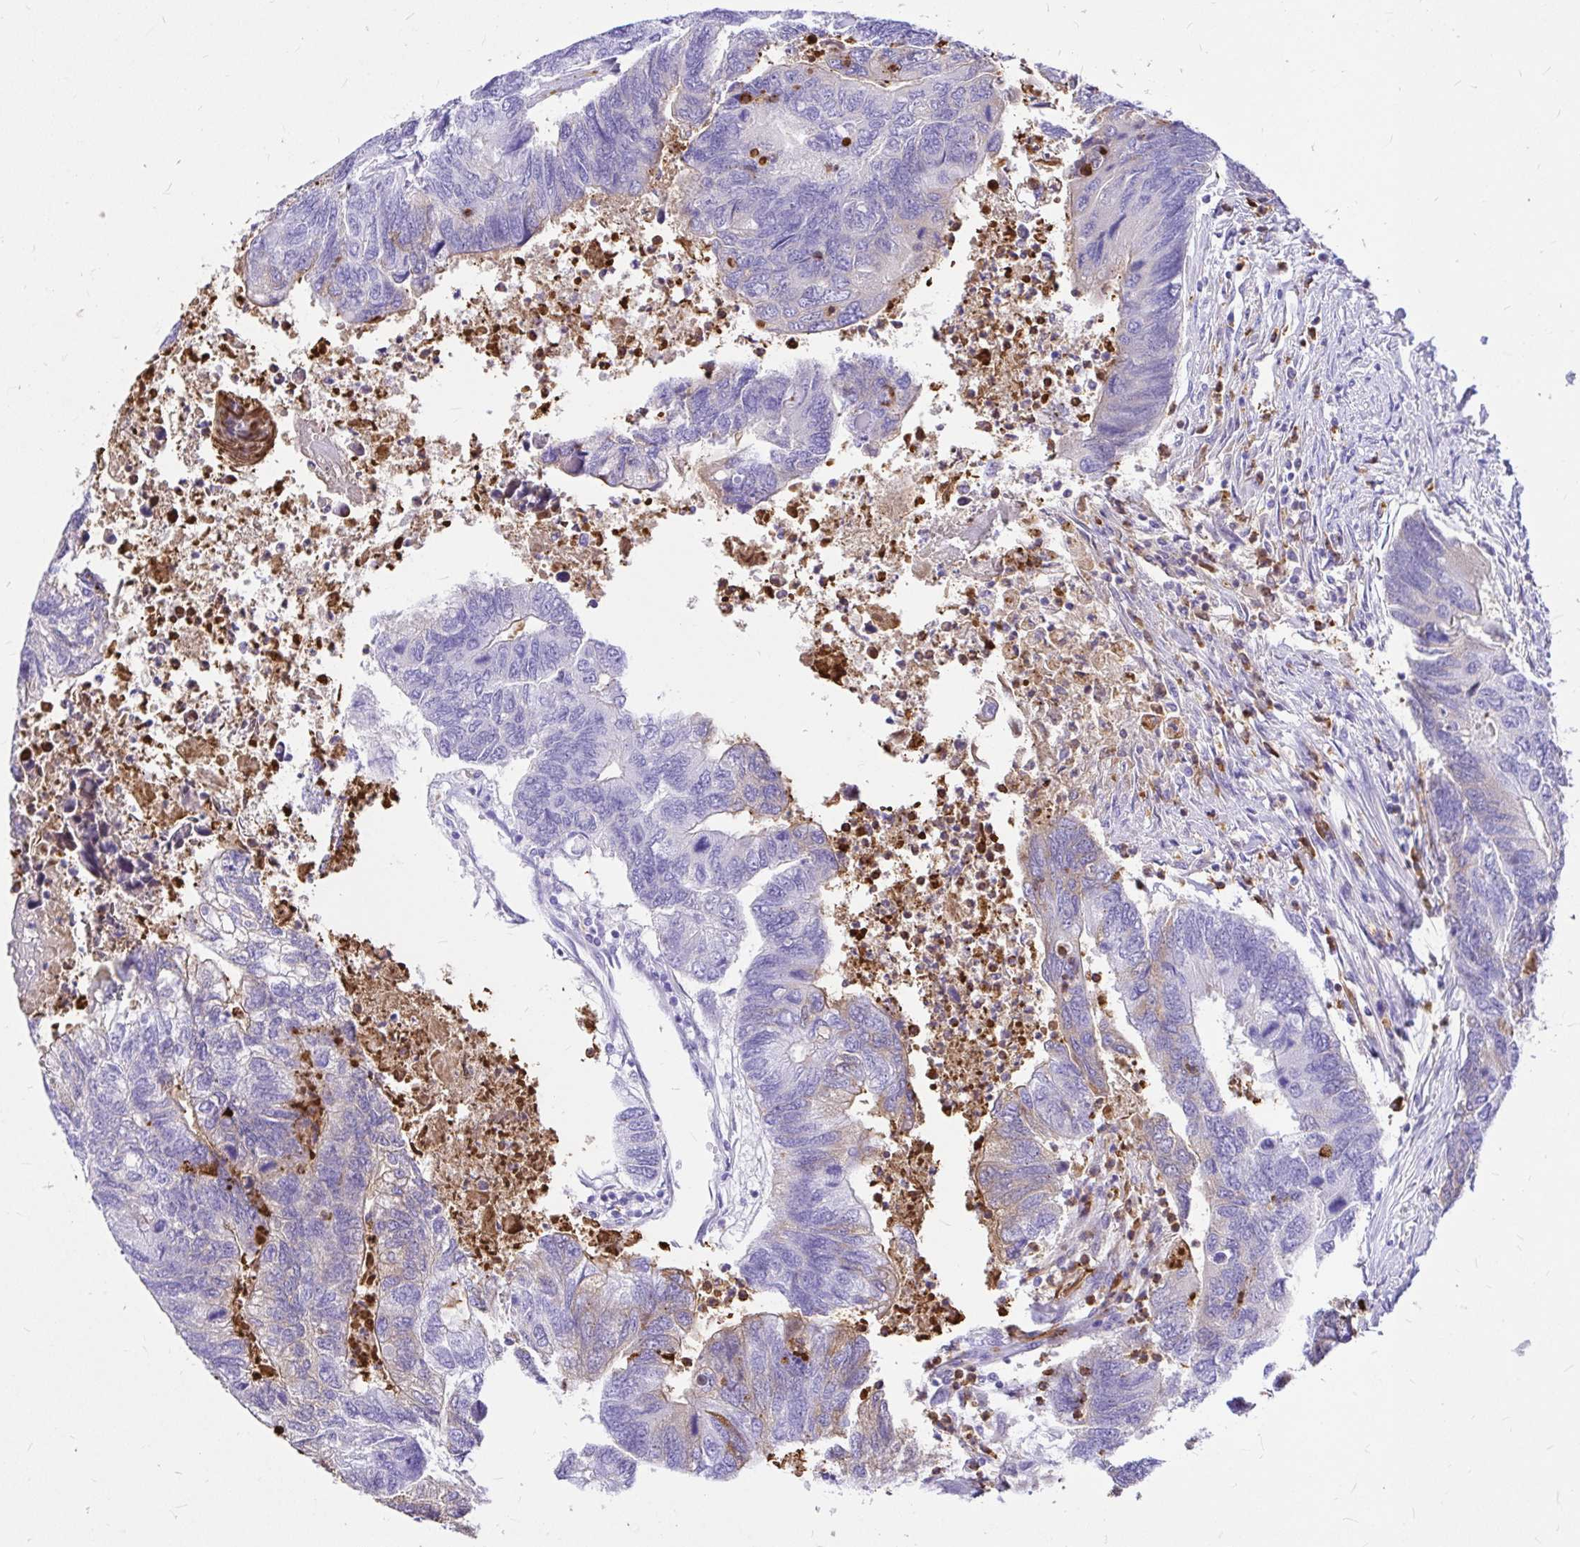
{"staining": {"intensity": "weak", "quantity": "<25%", "location": "cytoplasmic/membranous"}, "tissue": "colorectal cancer", "cell_type": "Tumor cells", "image_type": "cancer", "snomed": [{"axis": "morphology", "description": "Adenocarcinoma, NOS"}, {"axis": "topography", "description": "Colon"}], "caption": "Colorectal adenocarcinoma was stained to show a protein in brown. There is no significant expression in tumor cells. (DAB immunohistochemistry with hematoxylin counter stain).", "gene": "CLEC1B", "patient": {"sex": "female", "age": 67}}